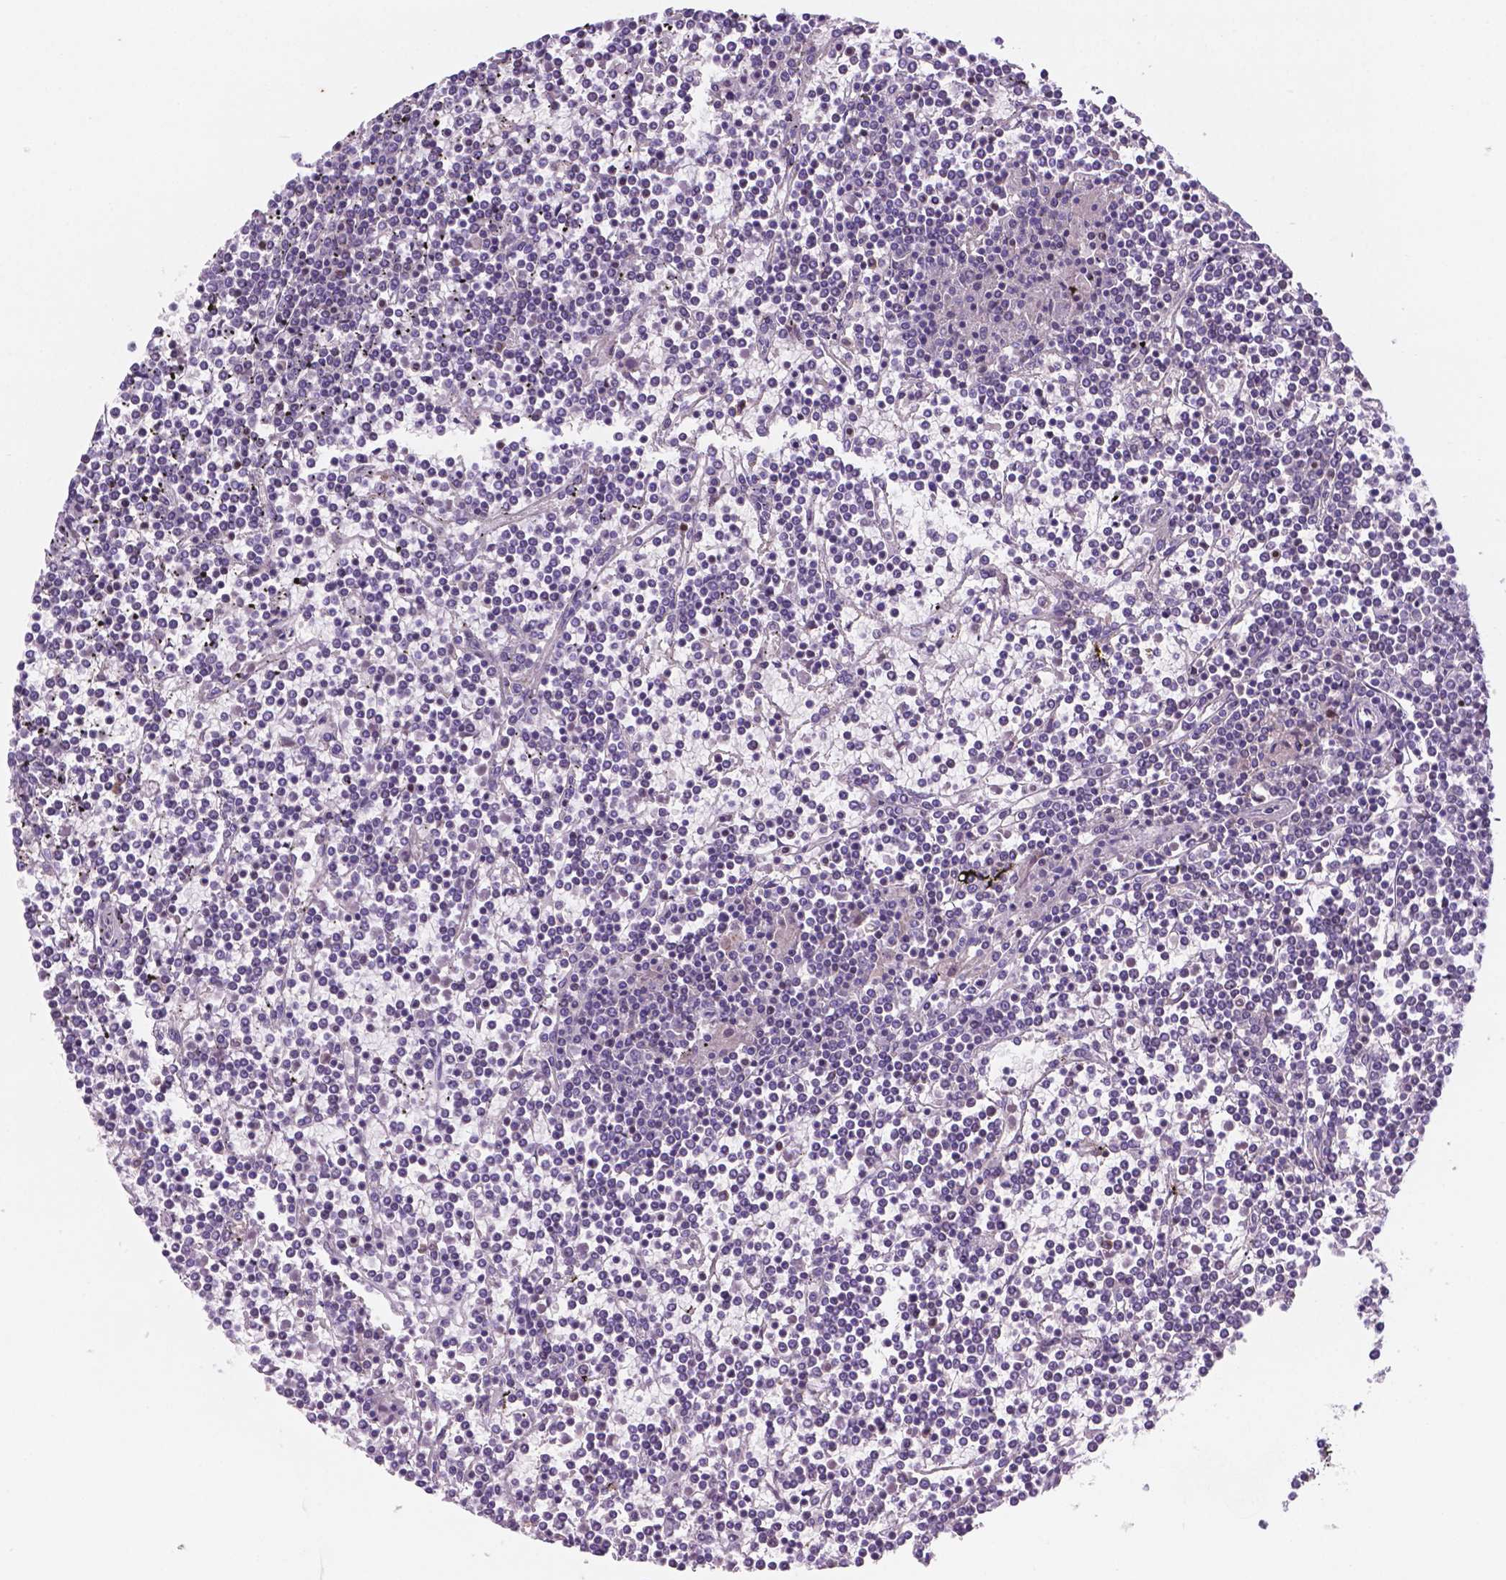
{"staining": {"intensity": "negative", "quantity": "none", "location": "none"}, "tissue": "lymphoma", "cell_type": "Tumor cells", "image_type": "cancer", "snomed": [{"axis": "morphology", "description": "Malignant lymphoma, non-Hodgkin's type, Low grade"}, {"axis": "topography", "description": "Spleen"}], "caption": "Immunohistochemistry (IHC) image of neoplastic tissue: human lymphoma stained with DAB exhibits no significant protein staining in tumor cells. The staining was performed using DAB (3,3'-diaminobenzidine) to visualize the protein expression in brown, while the nuclei were stained in blue with hematoxylin (Magnification: 20x).", "gene": "MKRN2OS", "patient": {"sex": "female", "age": 19}}